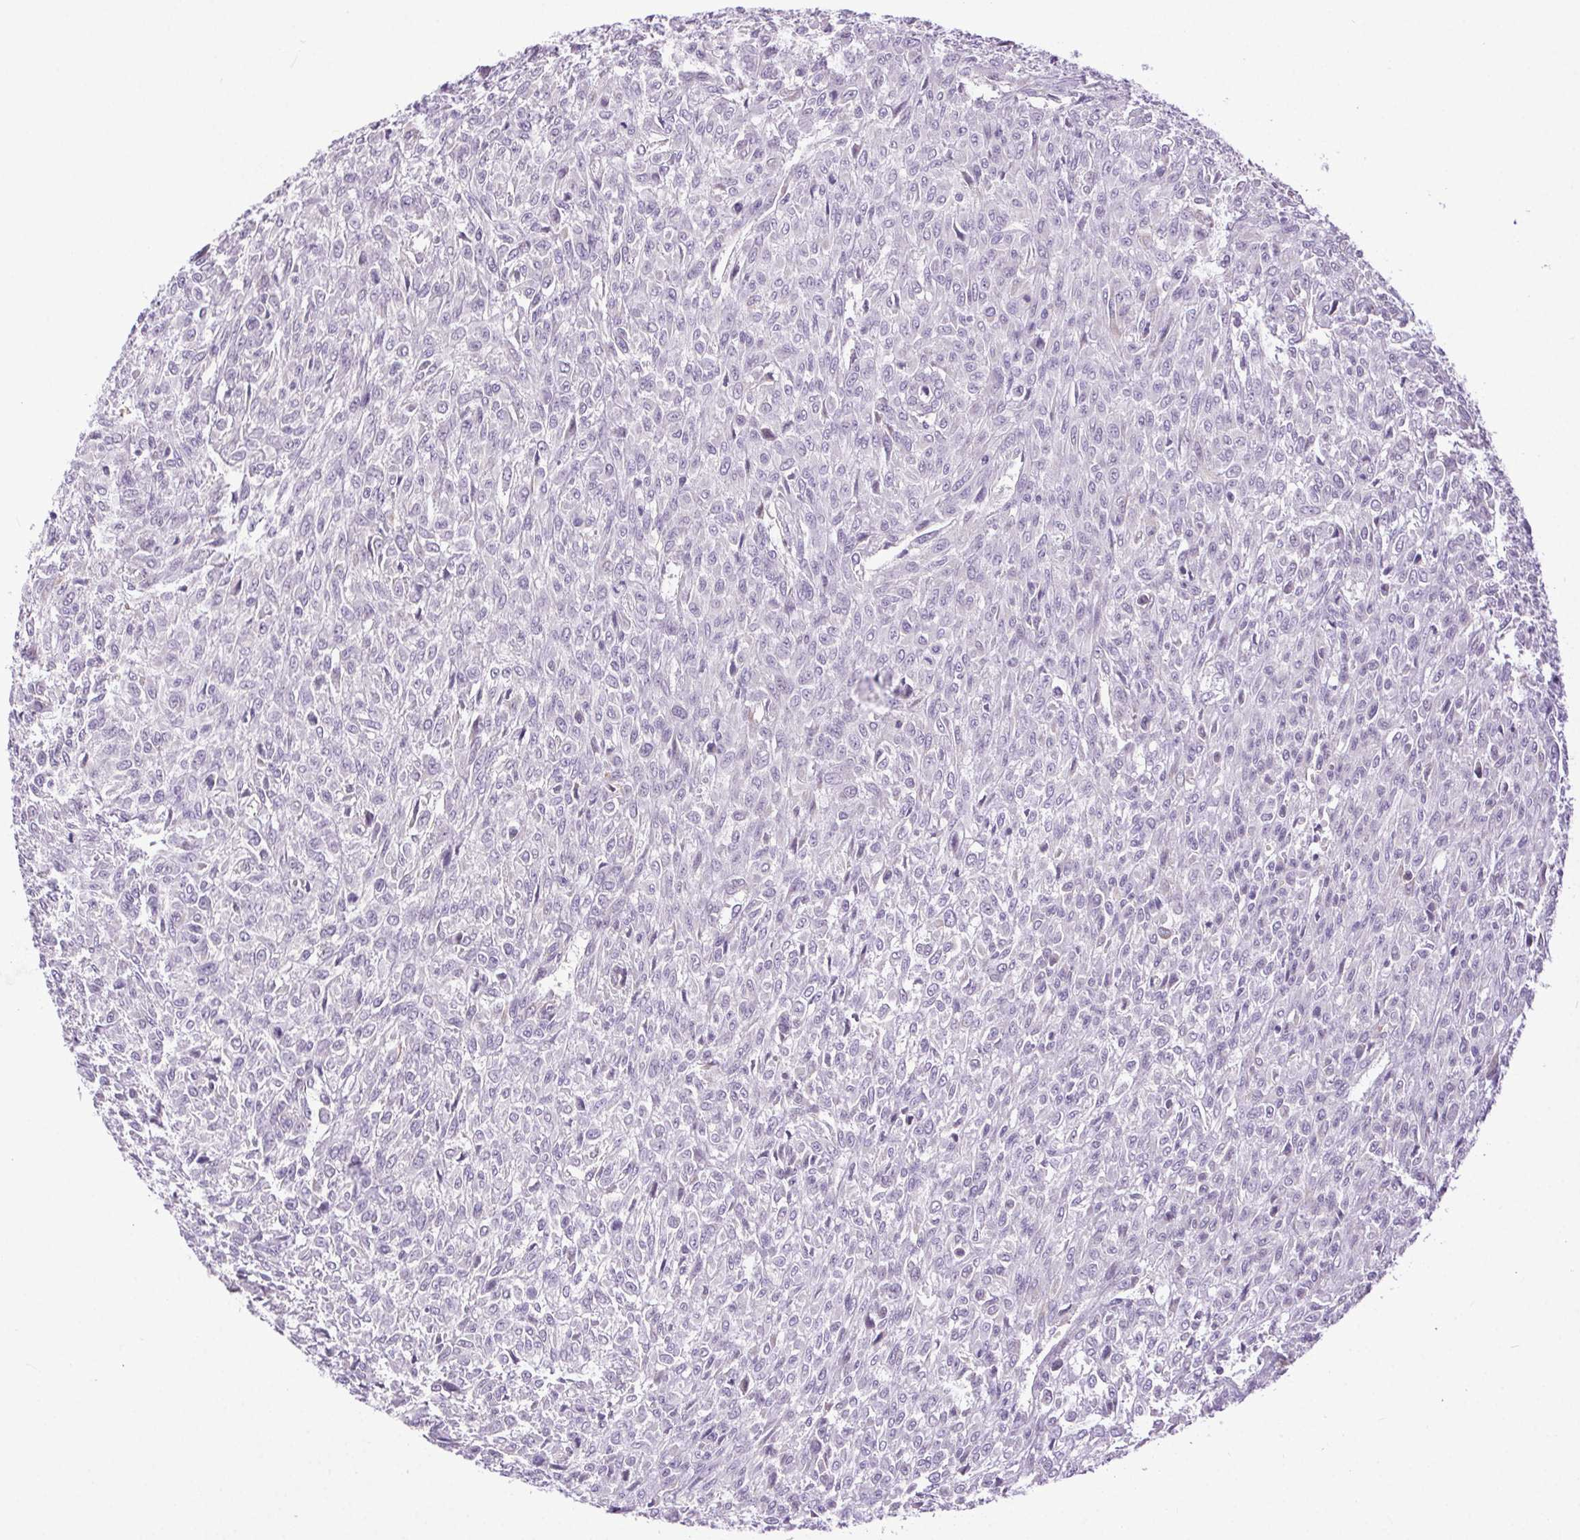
{"staining": {"intensity": "negative", "quantity": "none", "location": "none"}, "tissue": "renal cancer", "cell_type": "Tumor cells", "image_type": "cancer", "snomed": [{"axis": "morphology", "description": "Adenocarcinoma, NOS"}, {"axis": "topography", "description": "Kidney"}], "caption": "Adenocarcinoma (renal) stained for a protein using immunohistochemistry reveals no expression tumor cells.", "gene": "SYT11", "patient": {"sex": "male", "age": 58}}